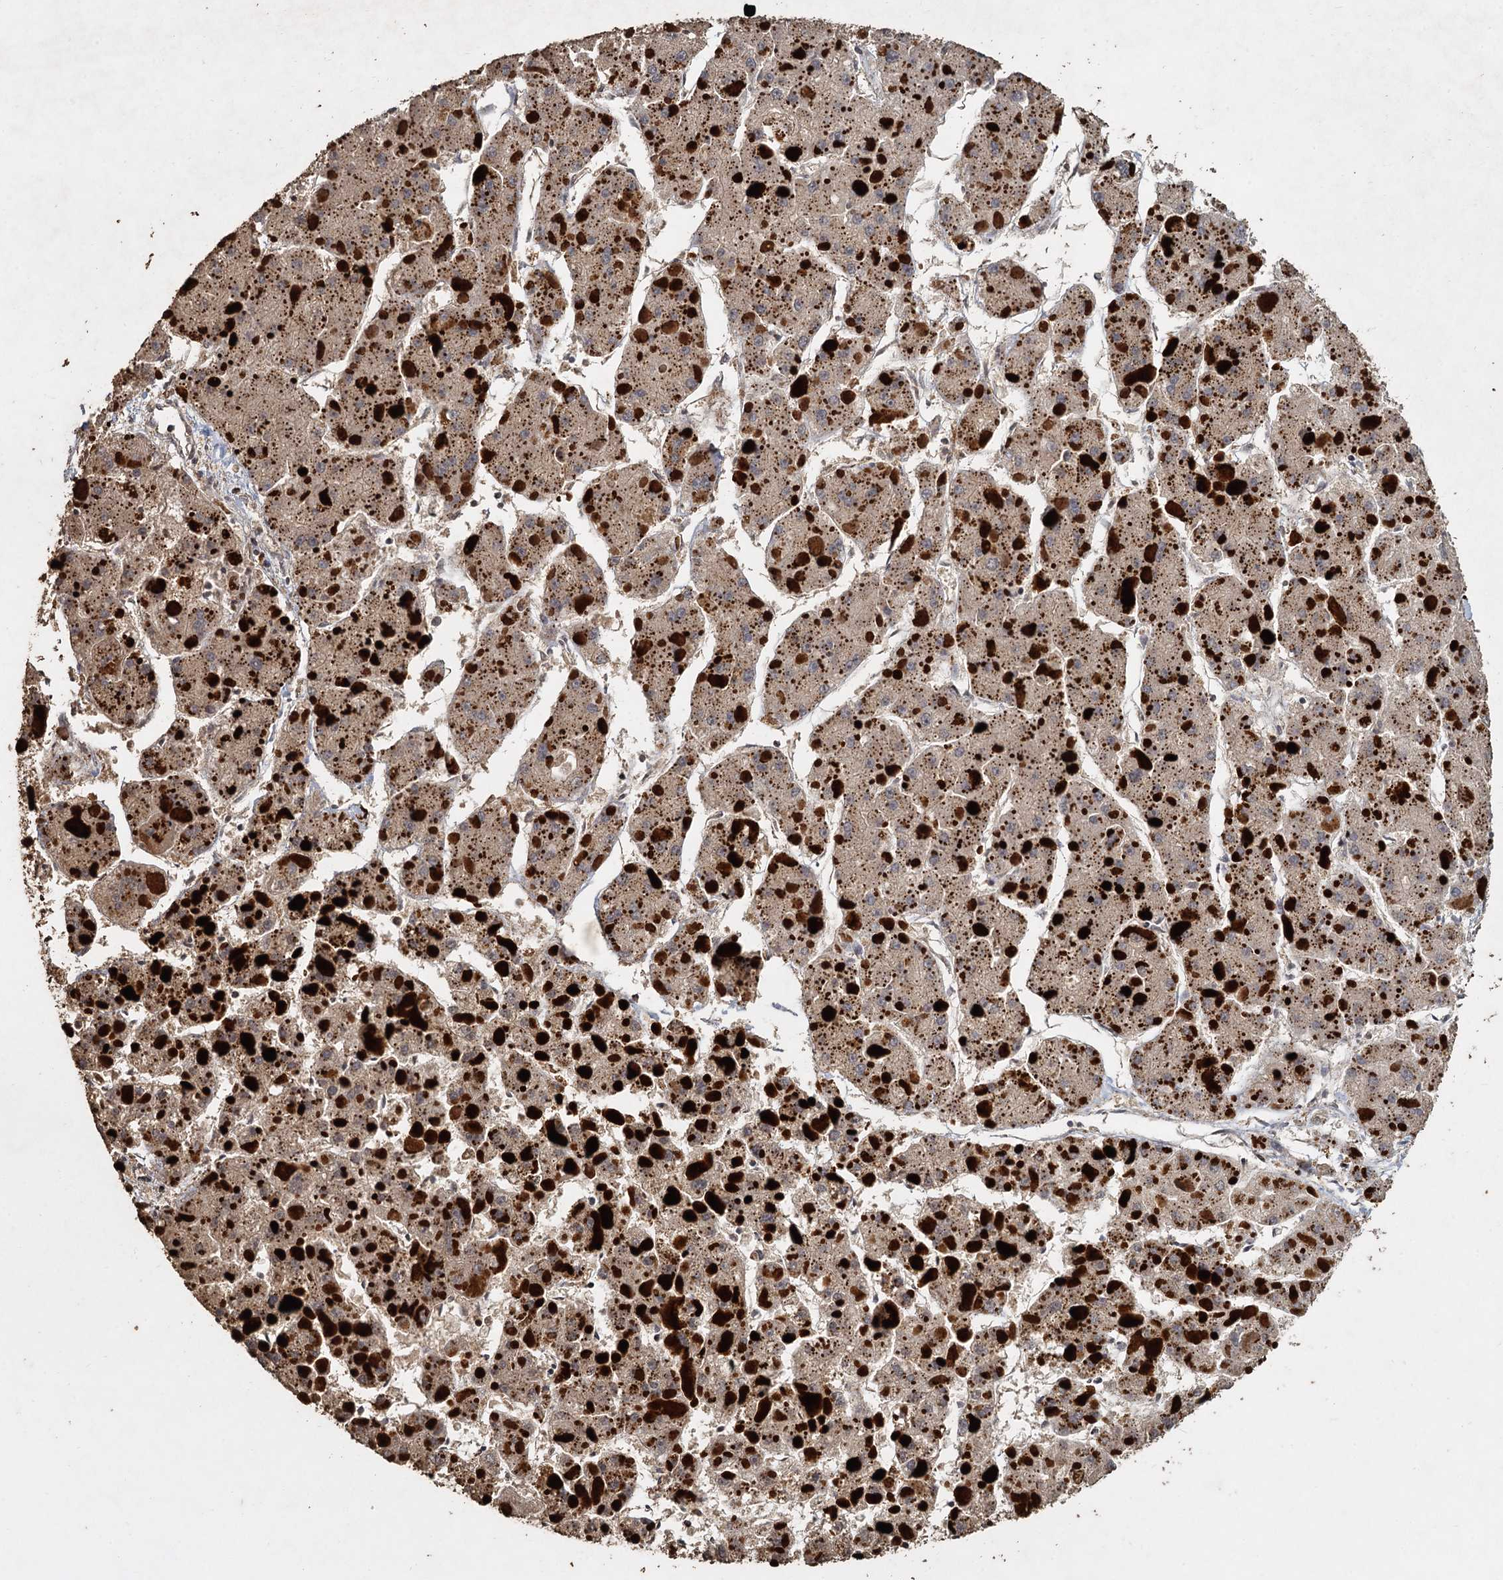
{"staining": {"intensity": "negative", "quantity": "none", "location": "none"}, "tissue": "liver cancer", "cell_type": "Tumor cells", "image_type": "cancer", "snomed": [{"axis": "morphology", "description": "Carcinoma, Hepatocellular, NOS"}, {"axis": "topography", "description": "Liver"}], "caption": "The micrograph shows no staining of tumor cells in liver cancer (hepatocellular carcinoma). Nuclei are stained in blue.", "gene": "CCDC61", "patient": {"sex": "female", "age": 73}}